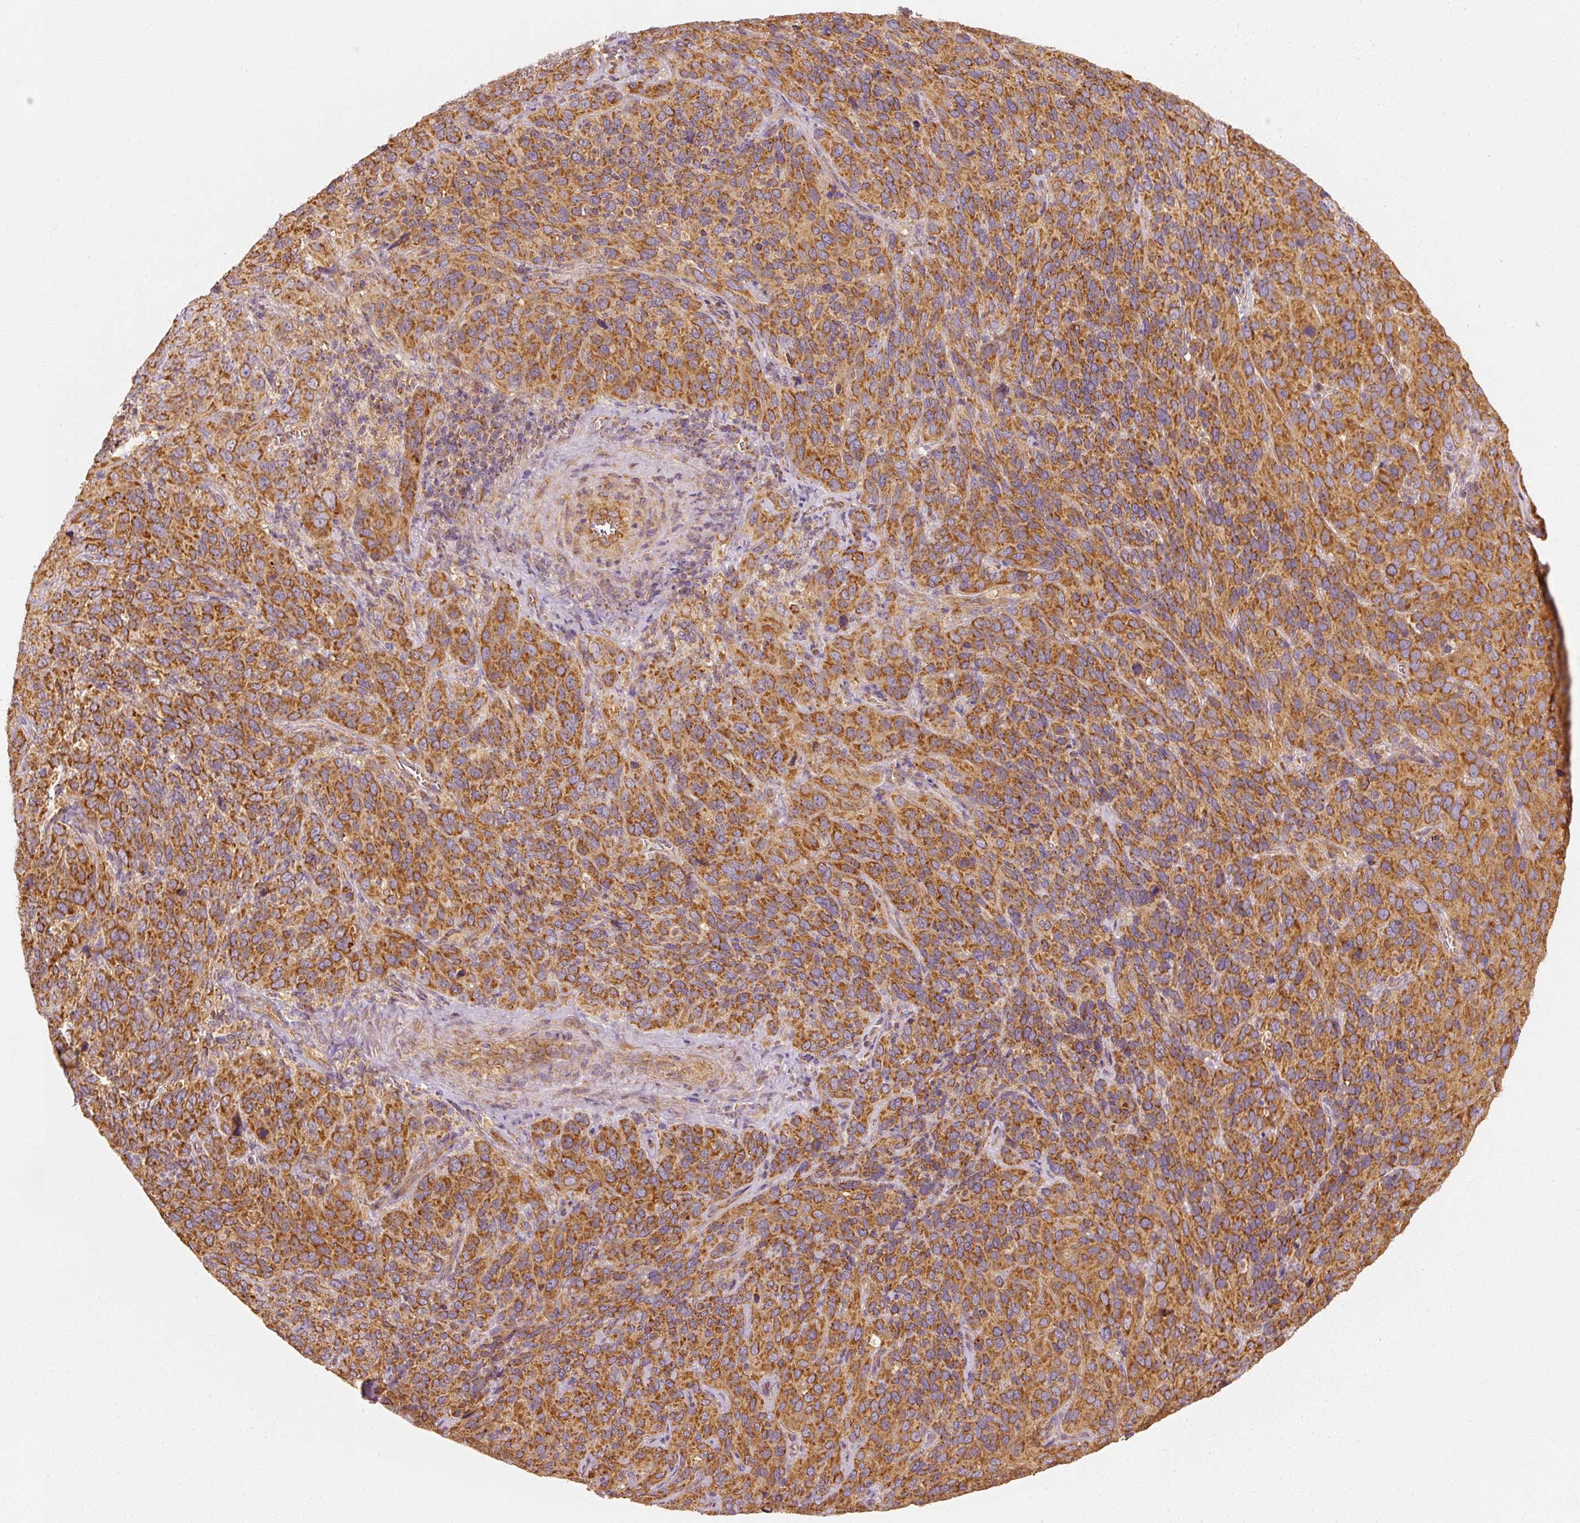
{"staining": {"intensity": "strong", "quantity": ">75%", "location": "cytoplasmic/membranous"}, "tissue": "cervical cancer", "cell_type": "Tumor cells", "image_type": "cancer", "snomed": [{"axis": "morphology", "description": "Normal tissue, NOS"}, {"axis": "morphology", "description": "Squamous cell carcinoma, NOS"}, {"axis": "topography", "description": "Cervix"}], "caption": "This image demonstrates cervical cancer (squamous cell carcinoma) stained with immunohistochemistry (IHC) to label a protein in brown. The cytoplasmic/membranous of tumor cells show strong positivity for the protein. Nuclei are counter-stained blue.", "gene": "TOMM40", "patient": {"sex": "female", "age": 51}}